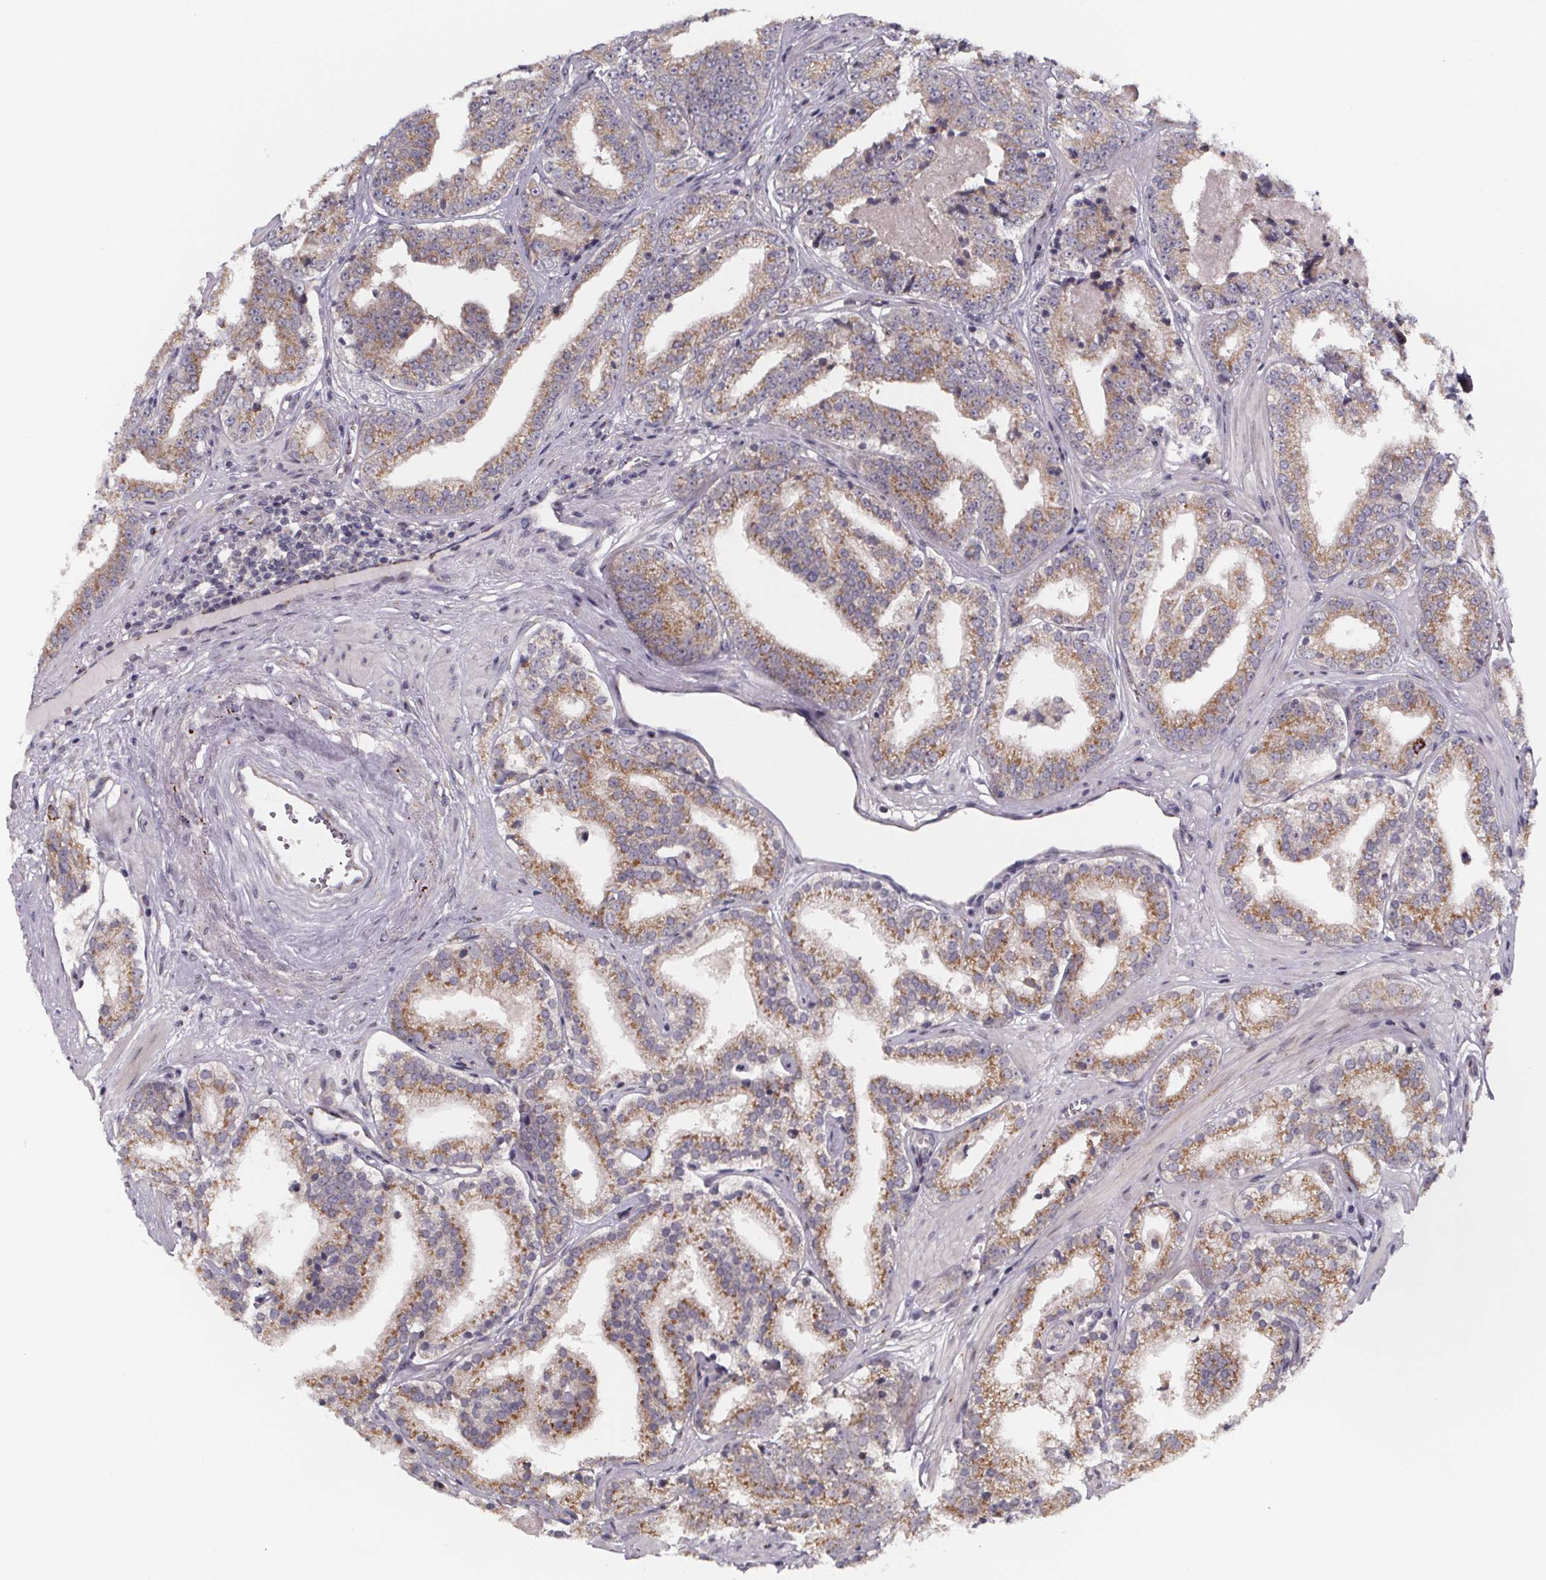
{"staining": {"intensity": "moderate", "quantity": ">75%", "location": "cytoplasmic/membranous"}, "tissue": "prostate cancer", "cell_type": "Tumor cells", "image_type": "cancer", "snomed": [{"axis": "morphology", "description": "Adenocarcinoma, Low grade"}, {"axis": "topography", "description": "Prostate"}], "caption": "Moderate cytoplasmic/membranous positivity for a protein is seen in about >75% of tumor cells of prostate cancer using immunohistochemistry (IHC).", "gene": "NDST1", "patient": {"sex": "male", "age": 60}}